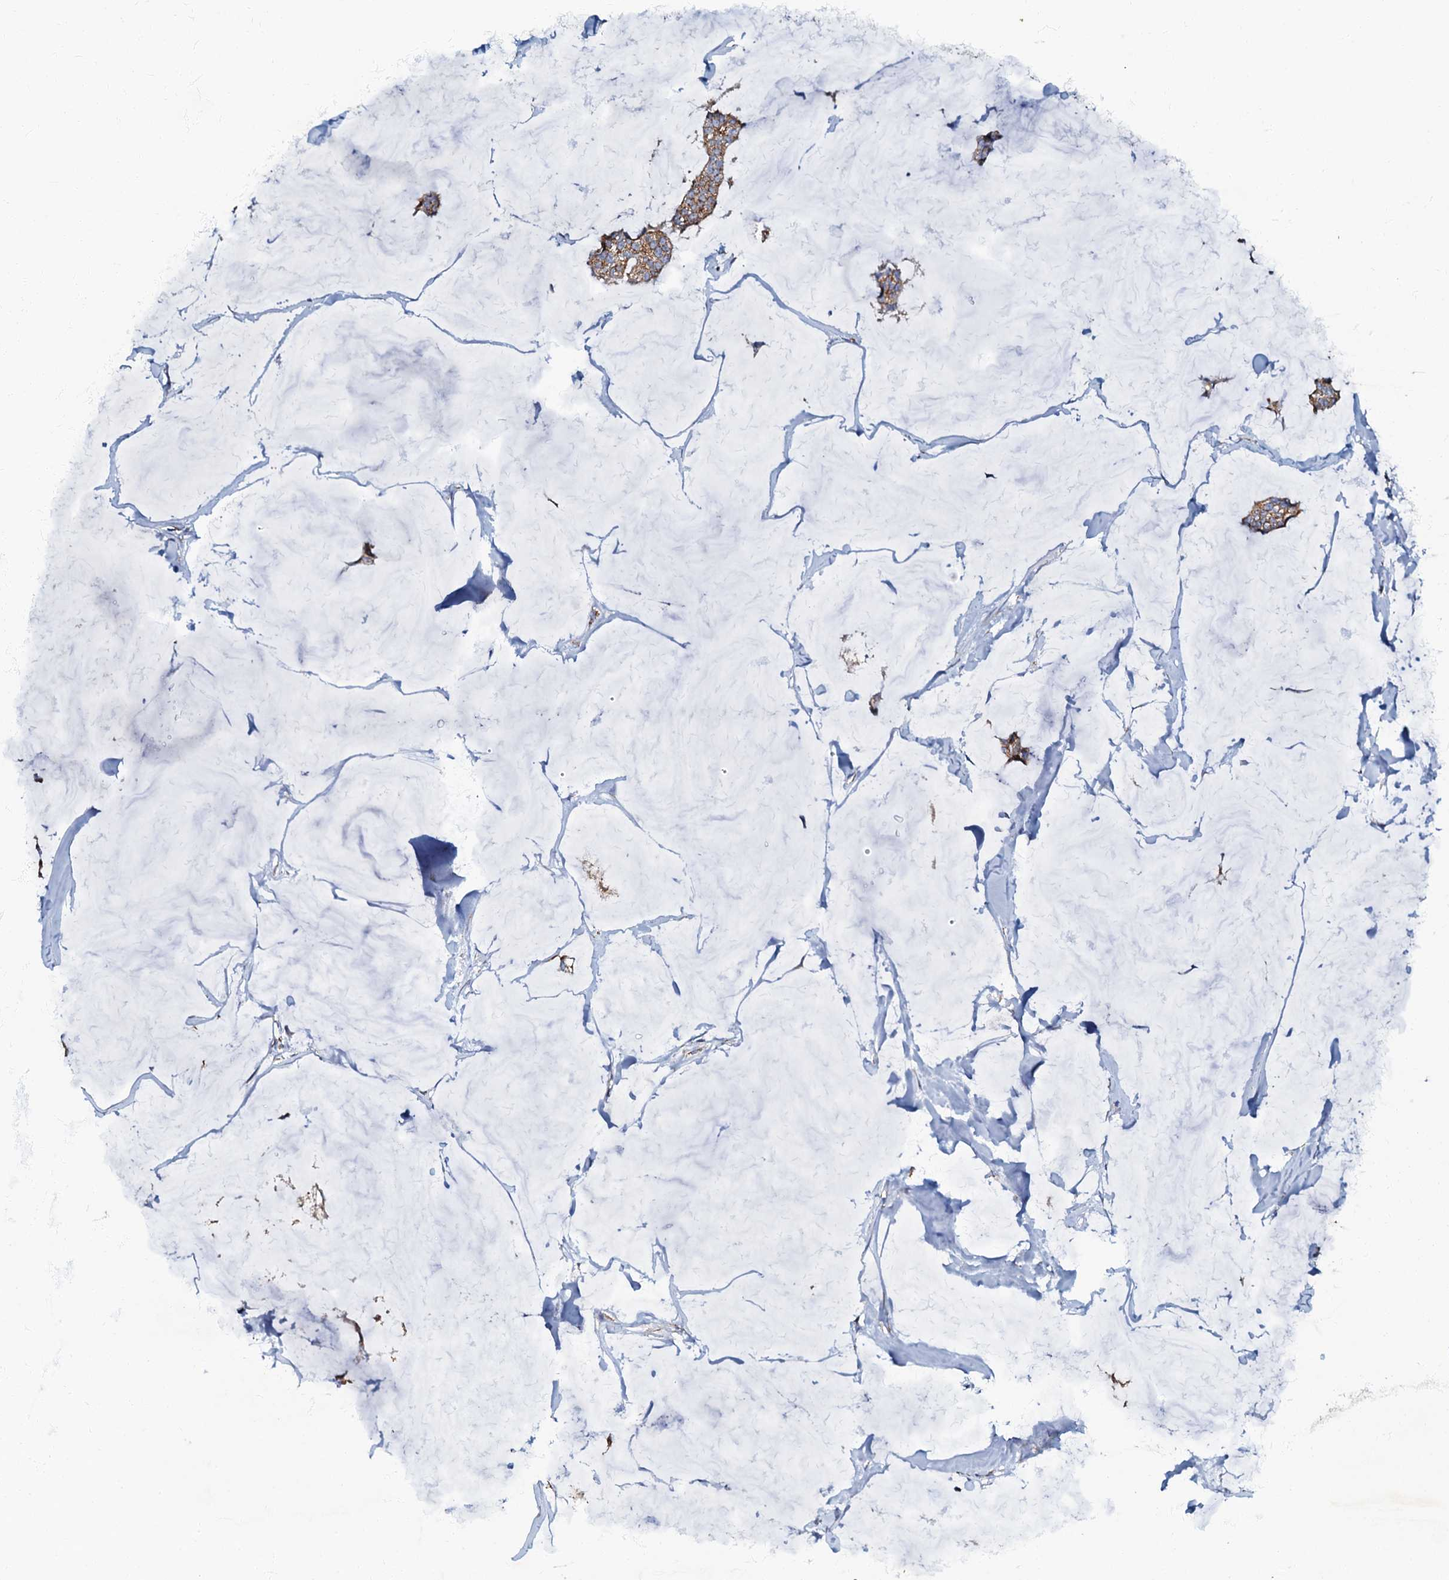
{"staining": {"intensity": "moderate", "quantity": ">75%", "location": "cytoplasmic/membranous"}, "tissue": "breast cancer", "cell_type": "Tumor cells", "image_type": "cancer", "snomed": [{"axis": "morphology", "description": "Duct carcinoma"}, {"axis": "topography", "description": "Breast"}], "caption": "Breast cancer was stained to show a protein in brown. There is medium levels of moderate cytoplasmic/membranous positivity in approximately >75% of tumor cells.", "gene": "NDUFA12", "patient": {"sex": "female", "age": 93}}